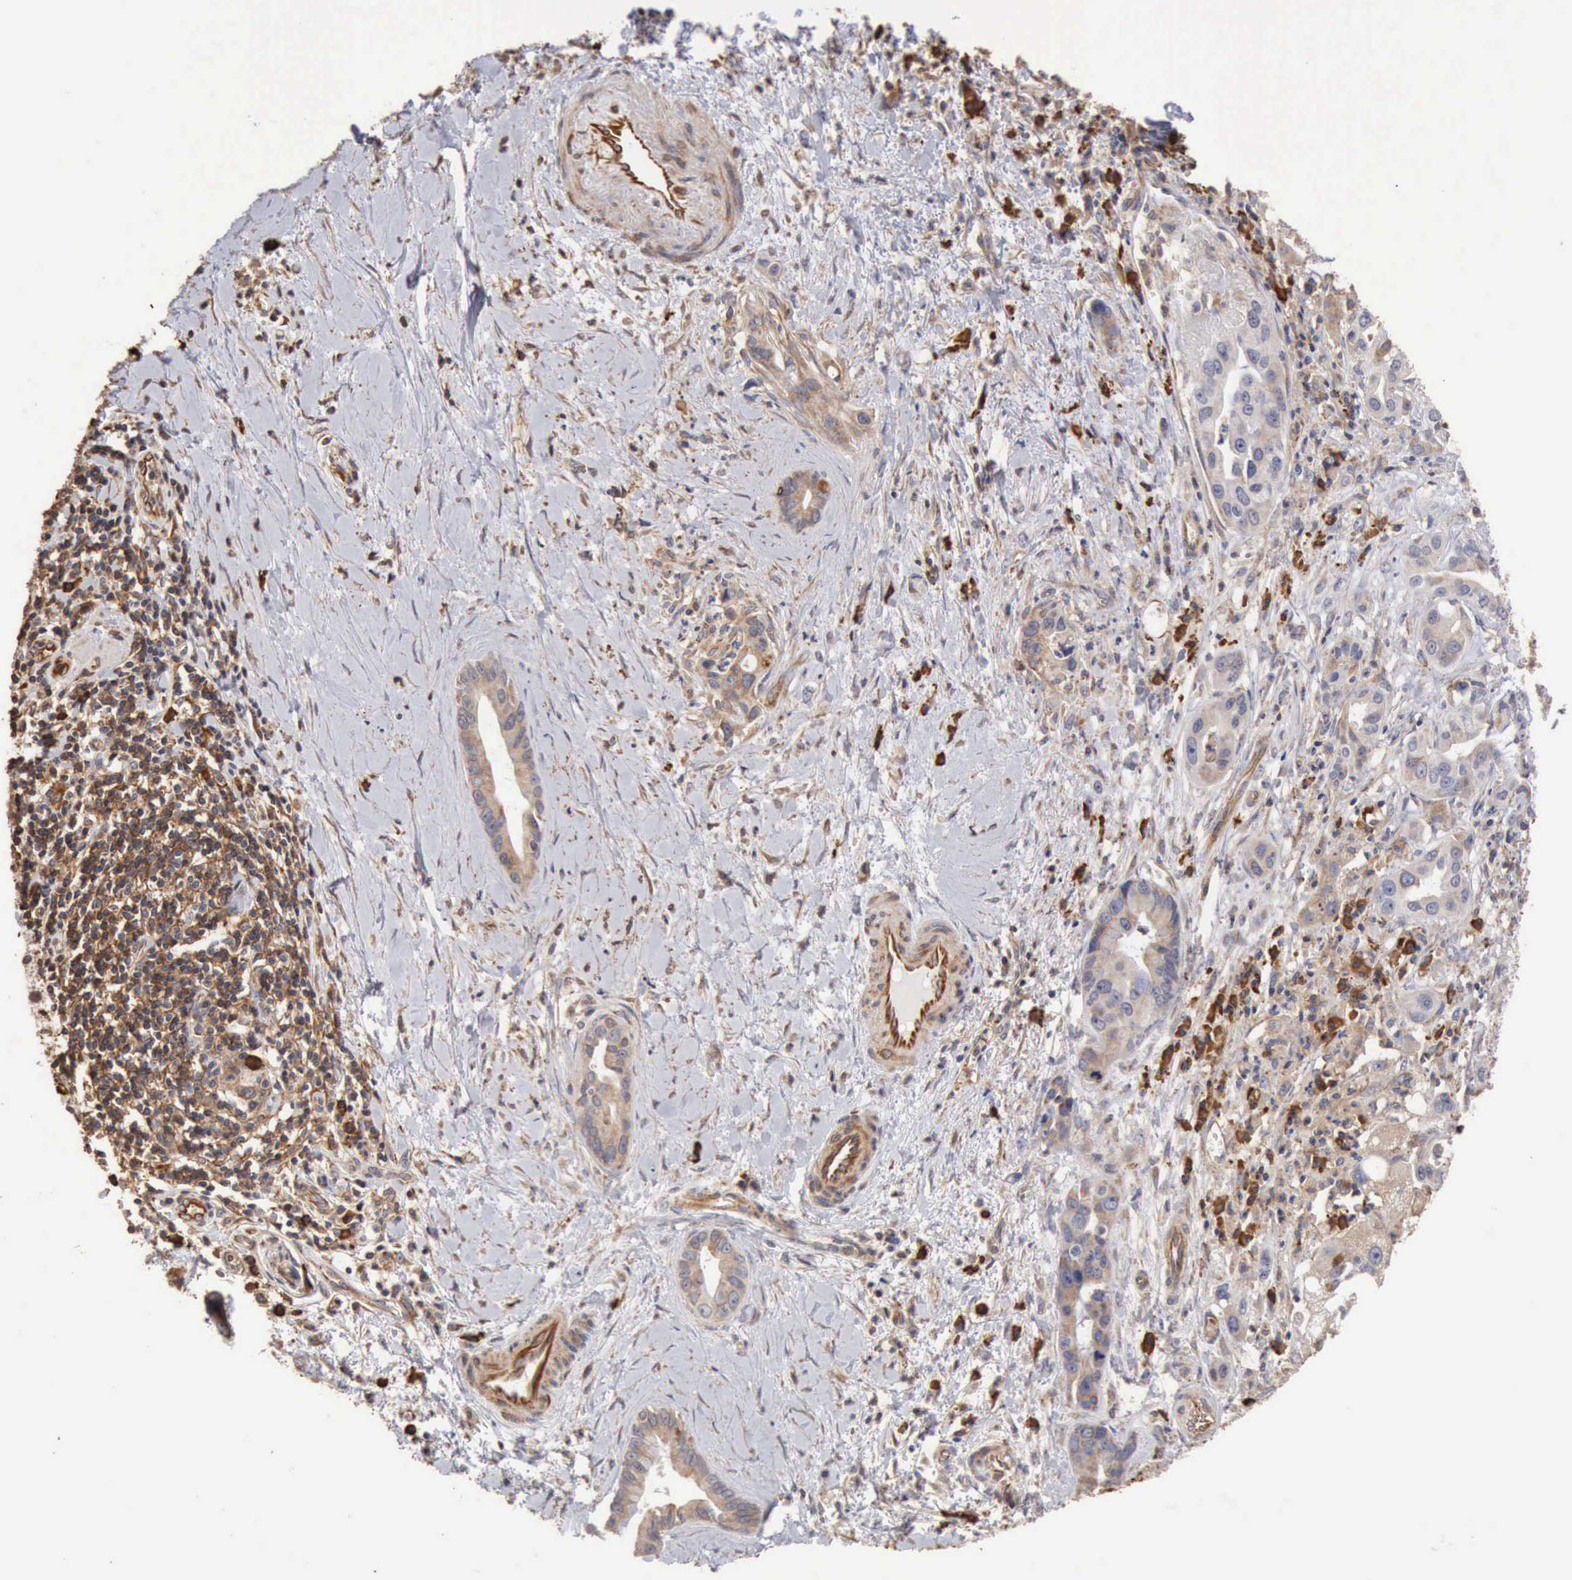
{"staining": {"intensity": "weak", "quantity": "25%-75%", "location": "cytoplasmic/membranous"}, "tissue": "liver cancer", "cell_type": "Tumor cells", "image_type": "cancer", "snomed": [{"axis": "morphology", "description": "Cholangiocarcinoma"}, {"axis": "topography", "description": "Liver"}], "caption": "Weak cytoplasmic/membranous expression is identified in about 25%-75% of tumor cells in liver cholangiocarcinoma.", "gene": "GPR101", "patient": {"sex": "female", "age": 65}}